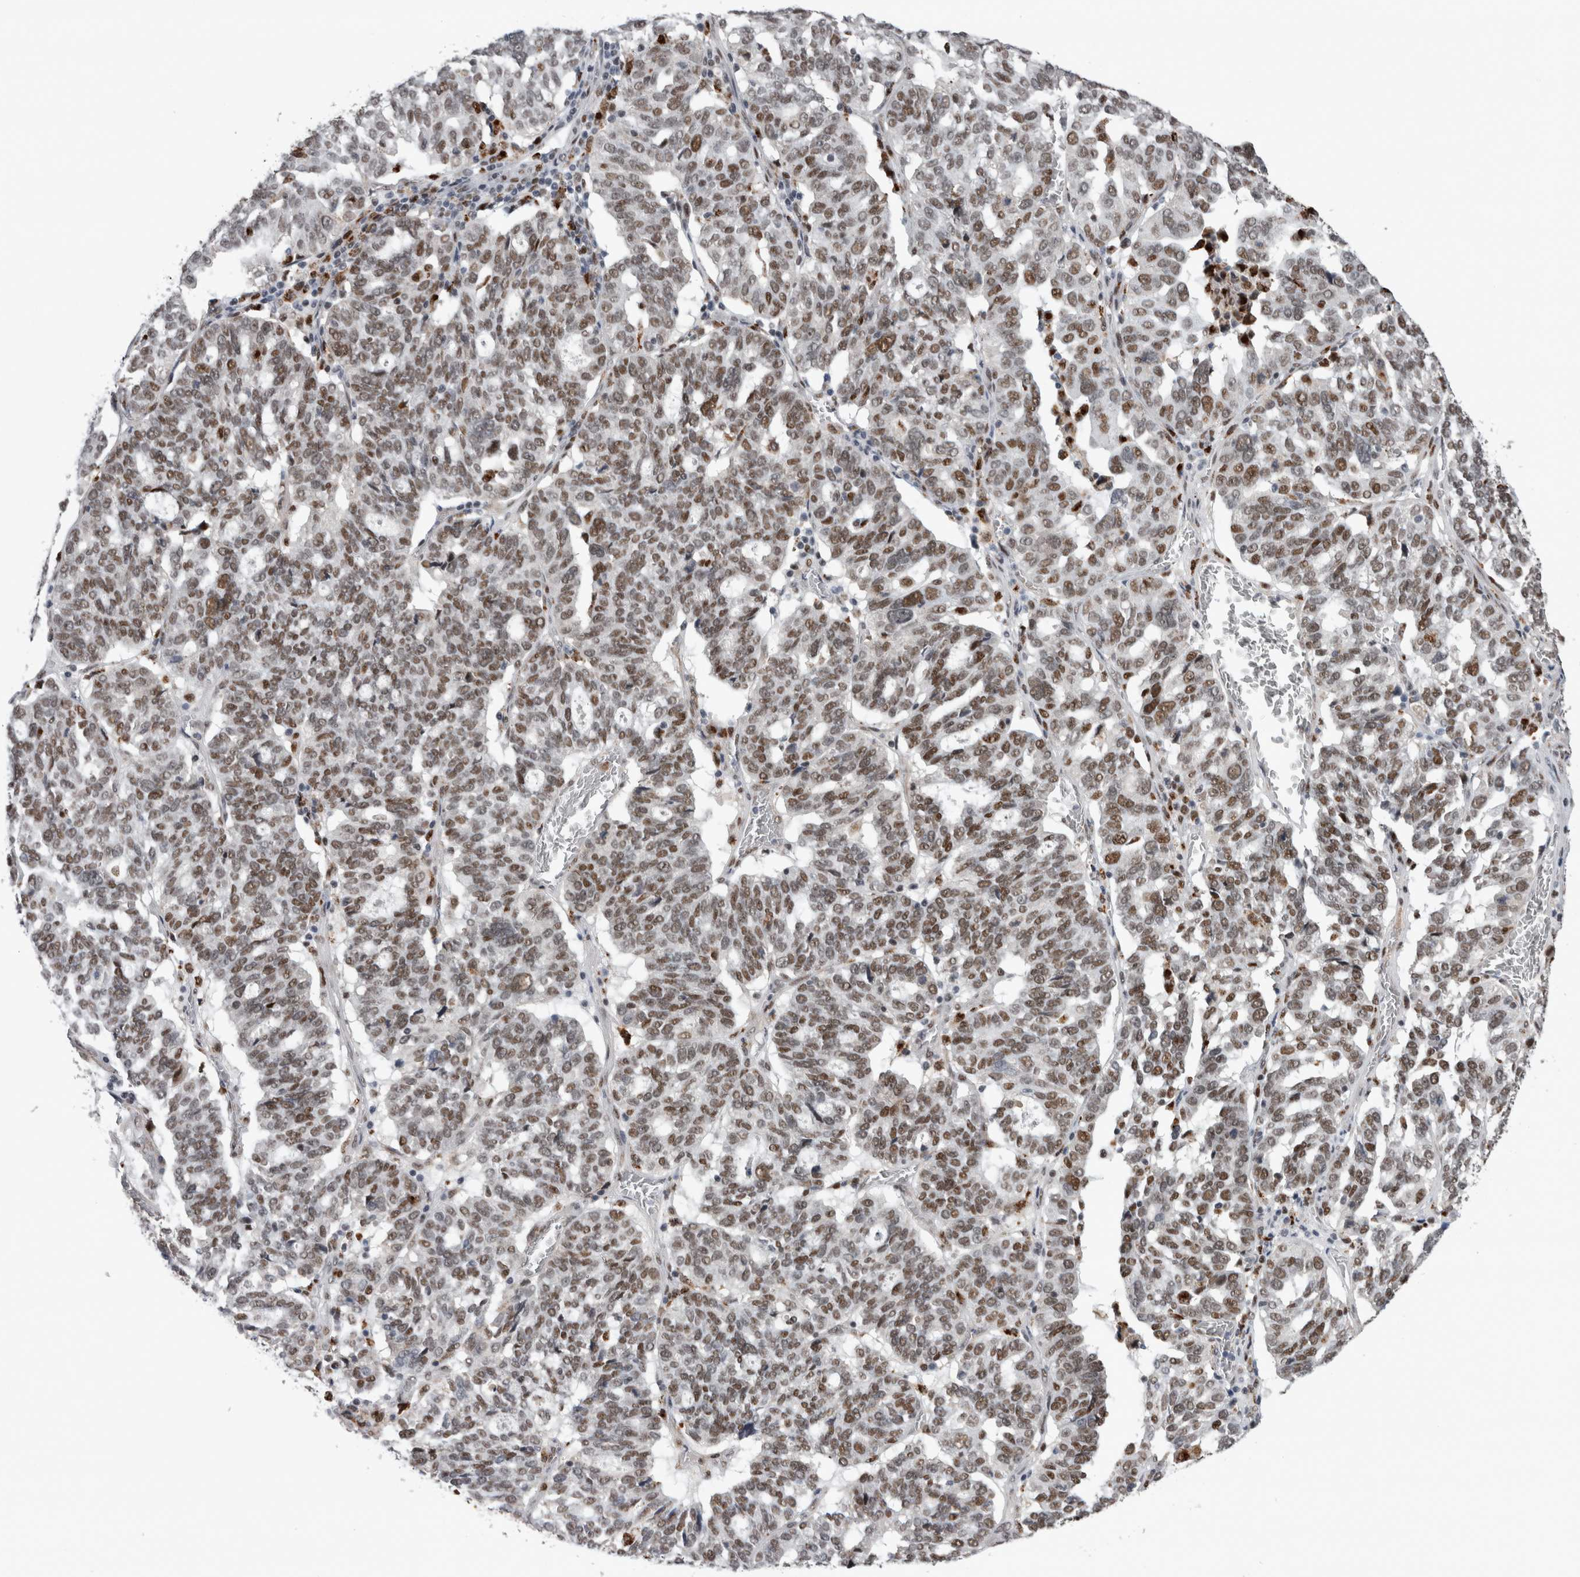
{"staining": {"intensity": "moderate", "quantity": ">75%", "location": "nuclear"}, "tissue": "ovarian cancer", "cell_type": "Tumor cells", "image_type": "cancer", "snomed": [{"axis": "morphology", "description": "Cystadenocarcinoma, serous, NOS"}, {"axis": "topography", "description": "Ovary"}], "caption": "Immunohistochemical staining of human ovarian cancer (serous cystadenocarcinoma) demonstrates moderate nuclear protein expression in about >75% of tumor cells.", "gene": "POLD2", "patient": {"sex": "female", "age": 59}}